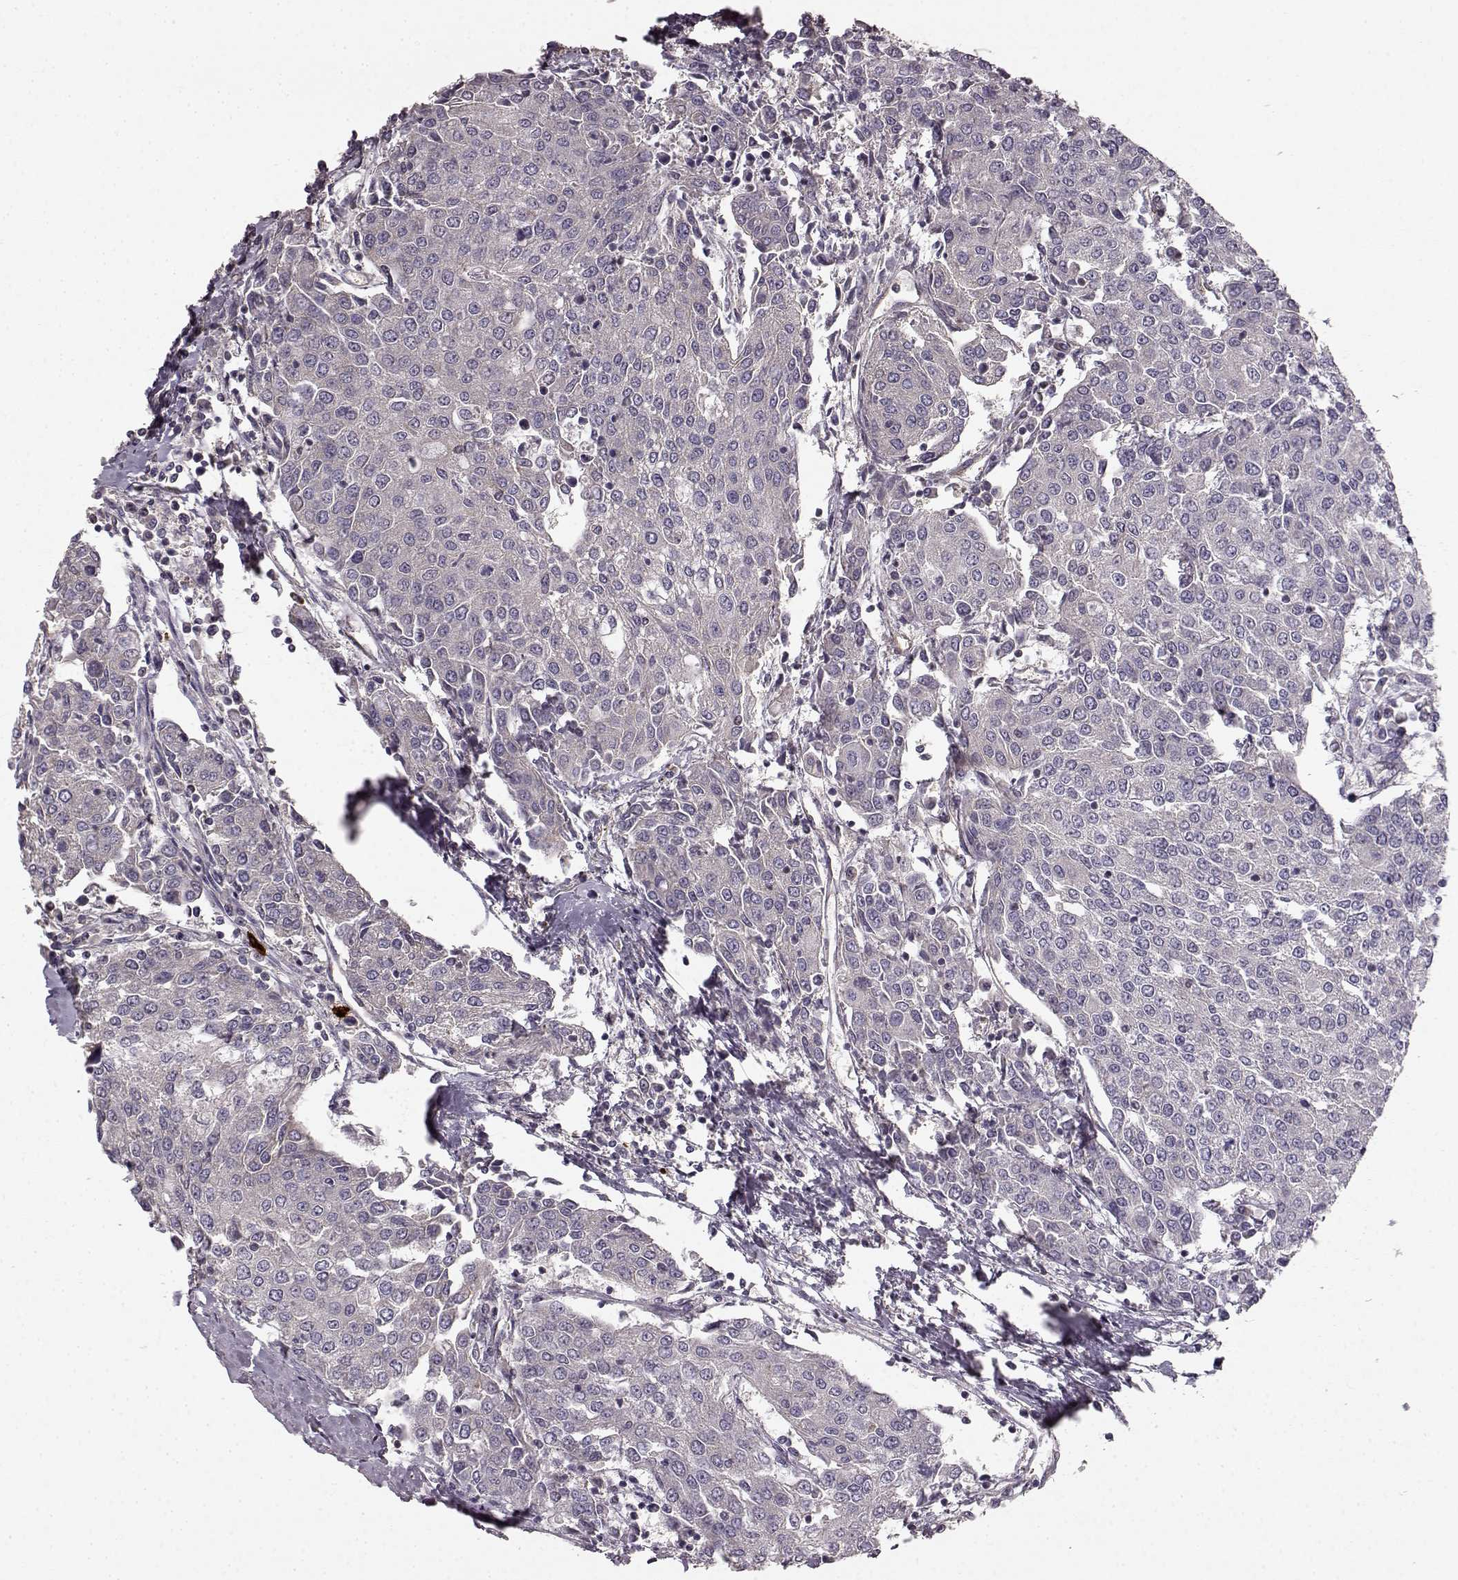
{"staining": {"intensity": "negative", "quantity": "none", "location": "none"}, "tissue": "urothelial cancer", "cell_type": "Tumor cells", "image_type": "cancer", "snomed": [{"axis": "morphology", "description": "Urothelial carcinoma, High grade"}, {"axis": "topography", "description": "Urinary bladder"}], "caption": "Immunohistochemical staining of human urothelial cancer shows no significant positivity in tumor cells. (DAB (3,3'-diaminobenzidine) IHC, high magnification).", "gene": "ERBB3", "patient": {"sex": "female", "age": 85}}